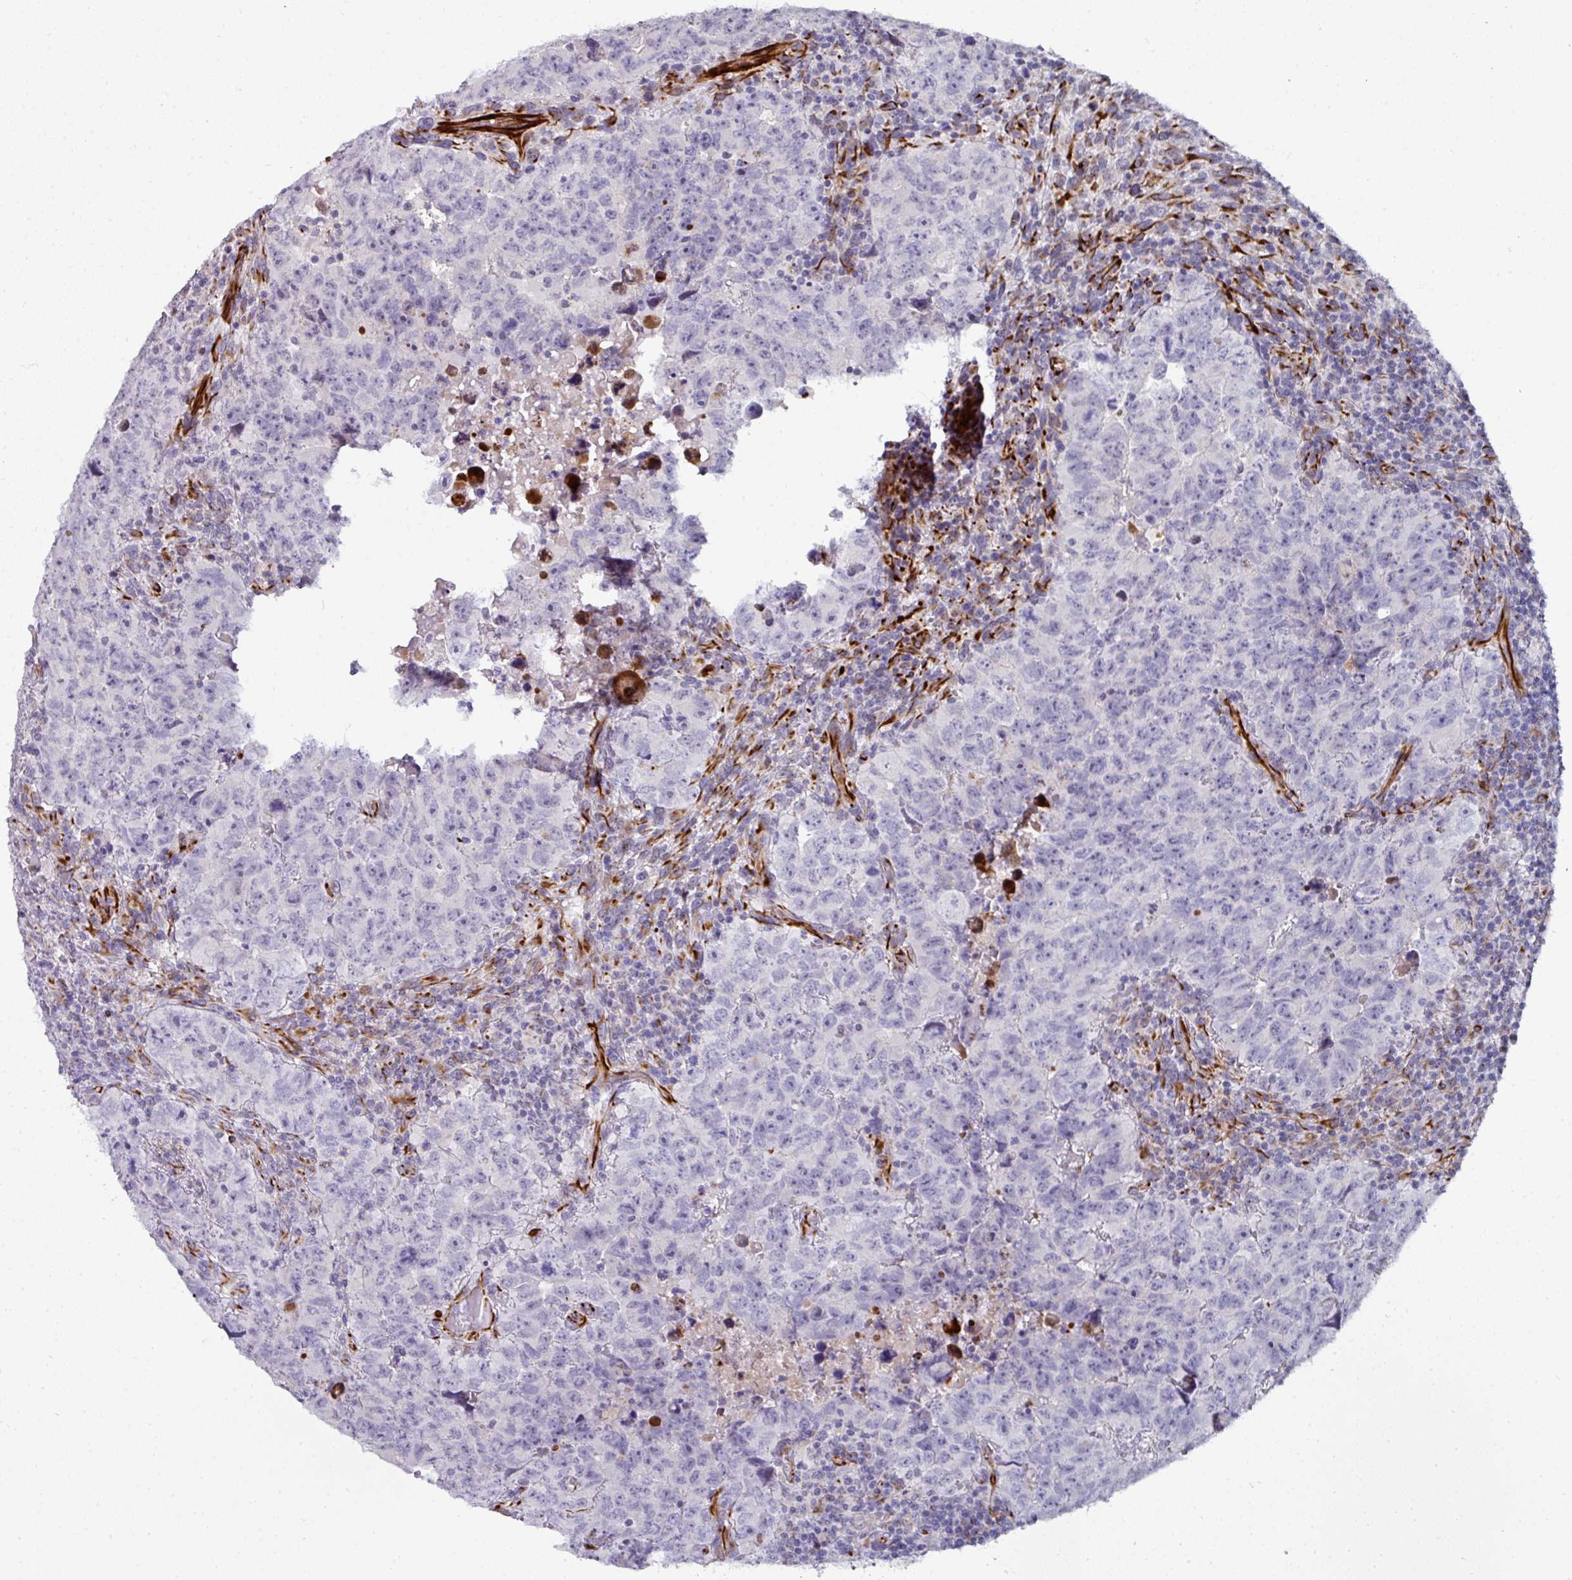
{"staining": {"intensity": "negative", "quantity": "none", "location": "none"}, "tissue": "testis cancer", "cell_type": "Tumor cells", "image_type": "cancer", "snomed": [{"axis": "morphology", "description": "Carcinoma, Embryonal, NOS"}, {"axis": "topography", "description": "Testis"}], "caption": "A high-resolution micrograph shows IHC staining of embryonal carcinoma (testis), which exhibits no significant staining in tumor cells.", "gene": "TMPRSS9", "patient": {"sex": "male", "age": 24}}